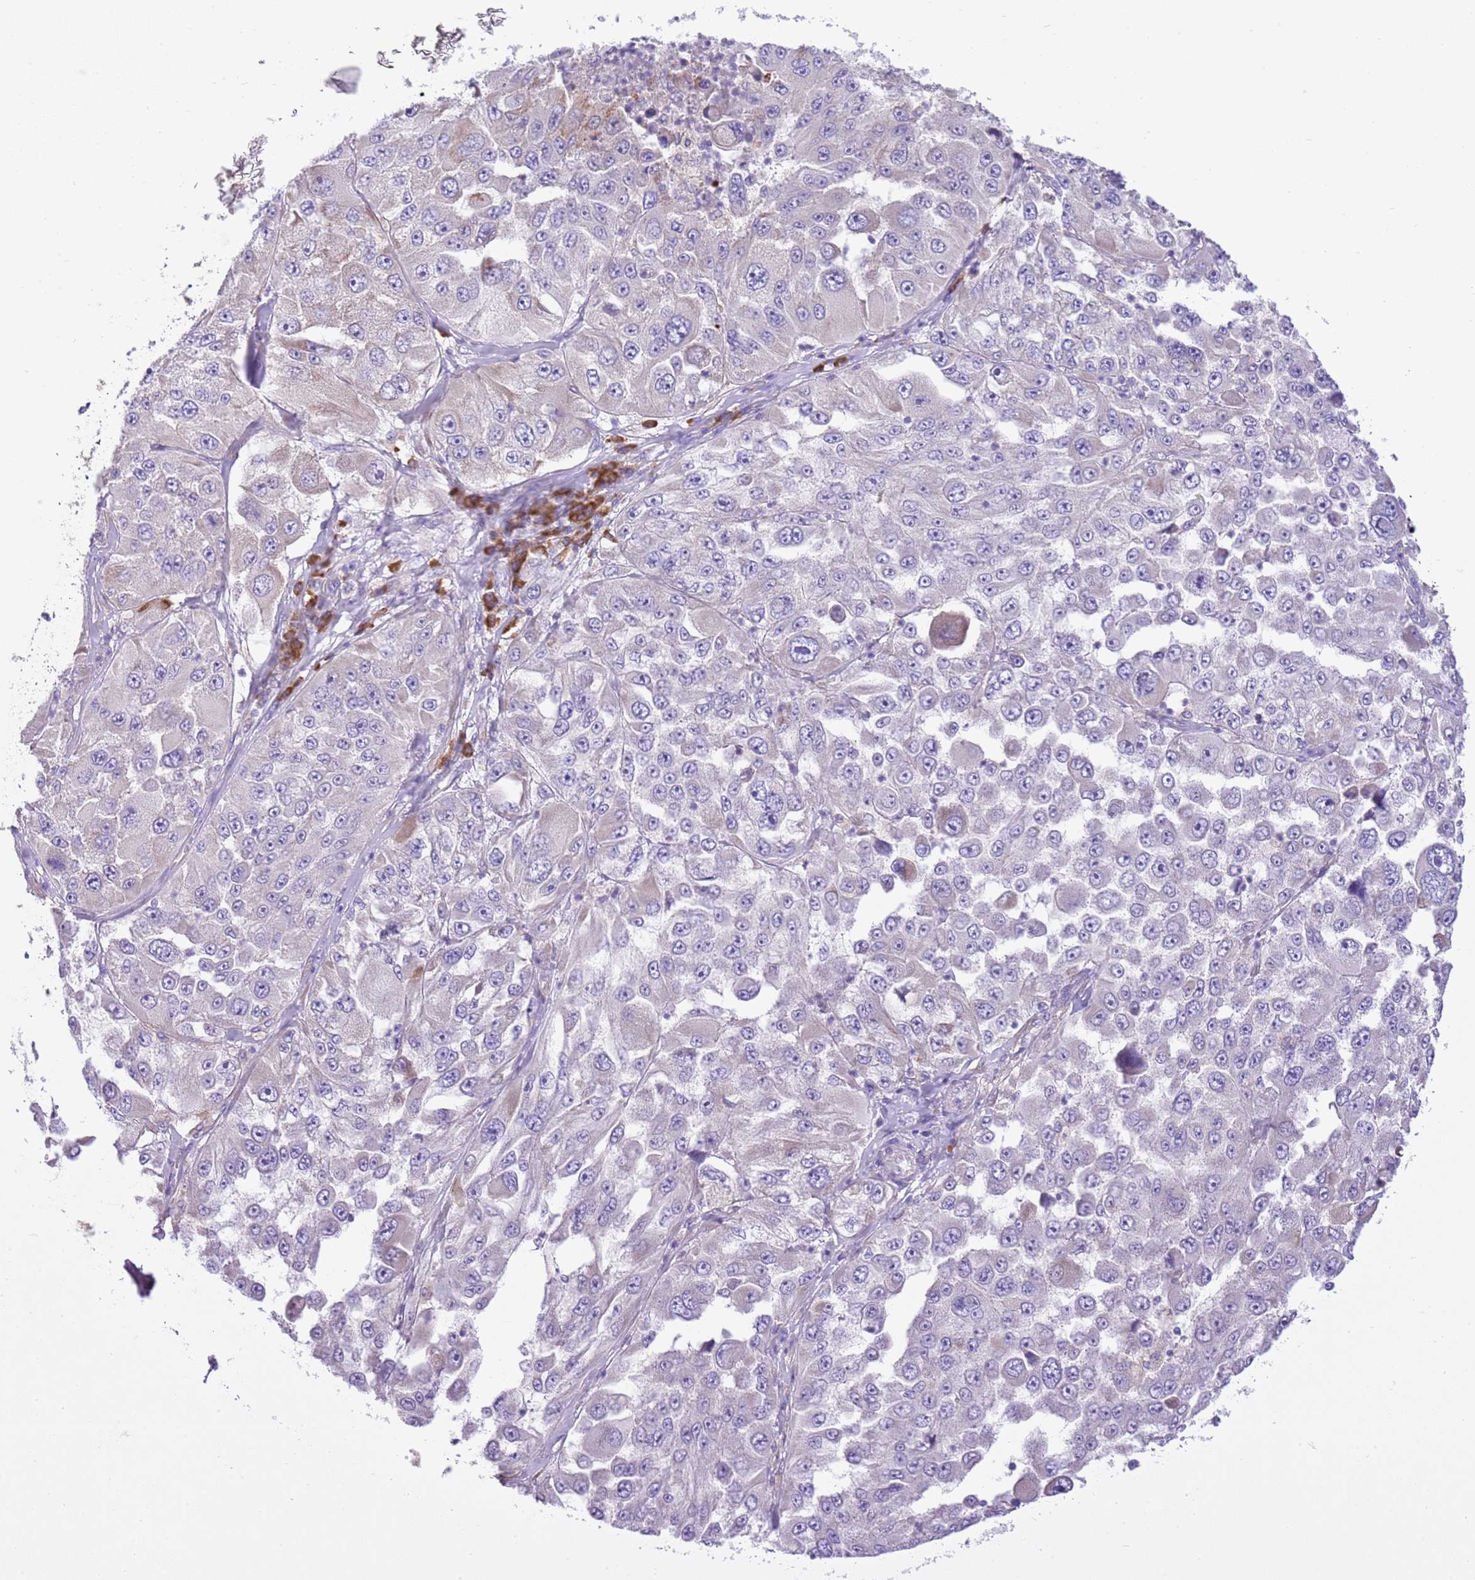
{"staining": {"intensity": "negative", "quantity": "none", "location": "none"}, "tissue": "melanoma", "cell_type": "Tumor cells", "image_type": "cancer", "snomed": [{"axis": "morphology", "description": "Malignant melanoma, Metastatic site"}, {"axis": "topography", "description": "Lymph node"}], "caption": "High magnification brightfield microscopy of melanoma stained with DAB (brown) and counterstained with hematoxylin (blue): tumor cells show no significant positivity.", "gene": "AAR2", "patient": {"sex": "male", "age": 62}}